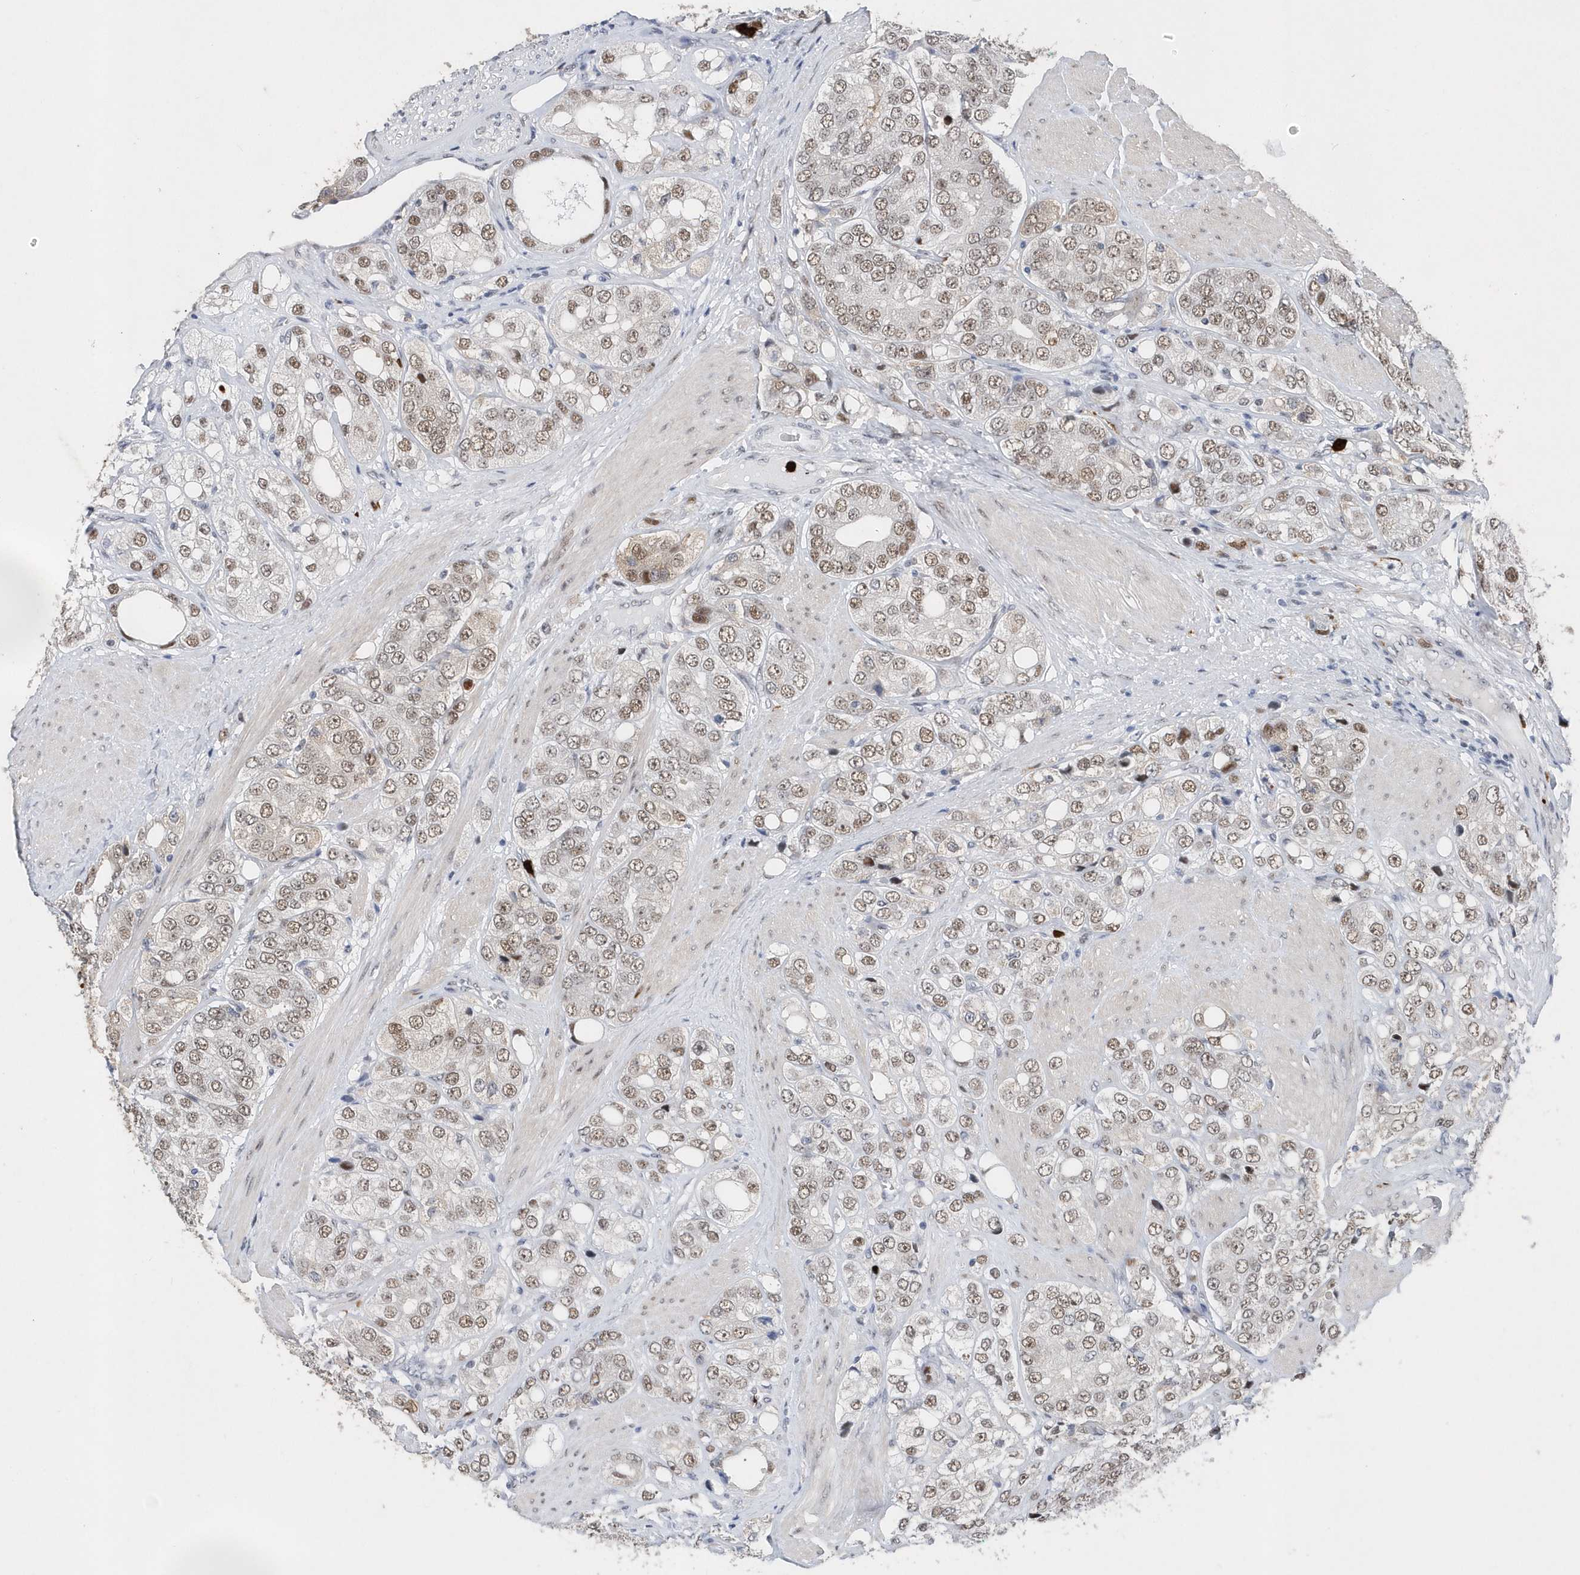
{"staining": {"intensity": "weak", "quantity": ">75%", "location": "nuclear"}, "tissue": "prostate cancer", "cell_type": "Tumor cells", "image_type": "cancer", "snomed": [{"axis": "morphology", "description": "Adenocarcinoma, High grade"}, {"axis": "topography", "description": "Prostate"}], "caption": "Human prostate high-grade adenocarcinoma stained for a protein (brown) demonstrates weak nuclear positive expression in approximately >75% of tumor cells.", "gene": "RPP30", "patient": {"sex": "male", "age": 50}}